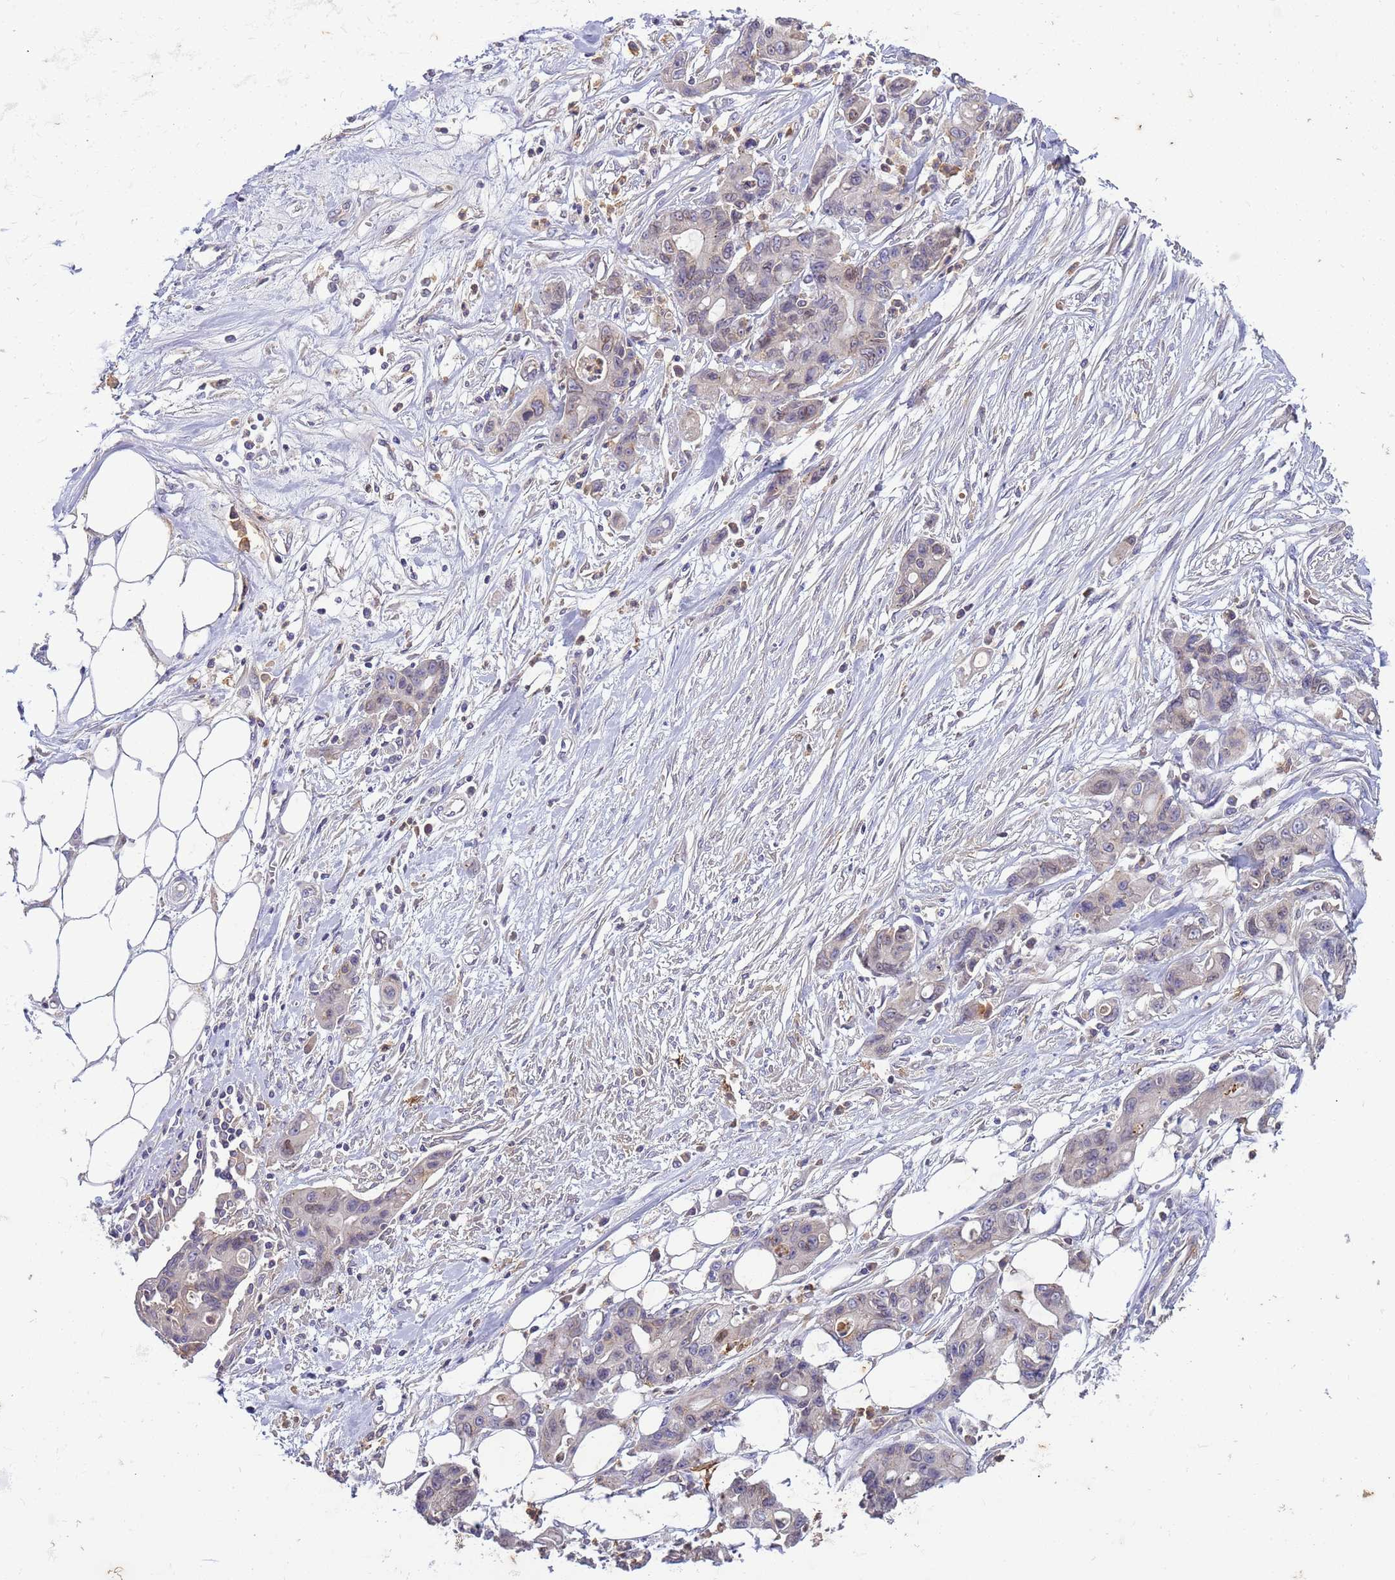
{"staining": {"intensity": "negative", "quantity": "none", "location": "none"}, "tissue": "ovarian cancer", "cell_type": "Tumor cells", "image_type": "cancer", "snomed": [{"axis": "morphology", "description": "Cystadenocarcinoma, mucinous, NOS"}, {"axis": "topography", "description": "Ovary"}], "caption": "Protein analysis of ovarian mucinous cystadenocarcinoma shows no significant expression in tumor cells. (Brightfield microscopy of DAB immunohistochemistry at high magnification).", "gene": "PLCXD3", "patient": {"sex": "female", "age": 70}}